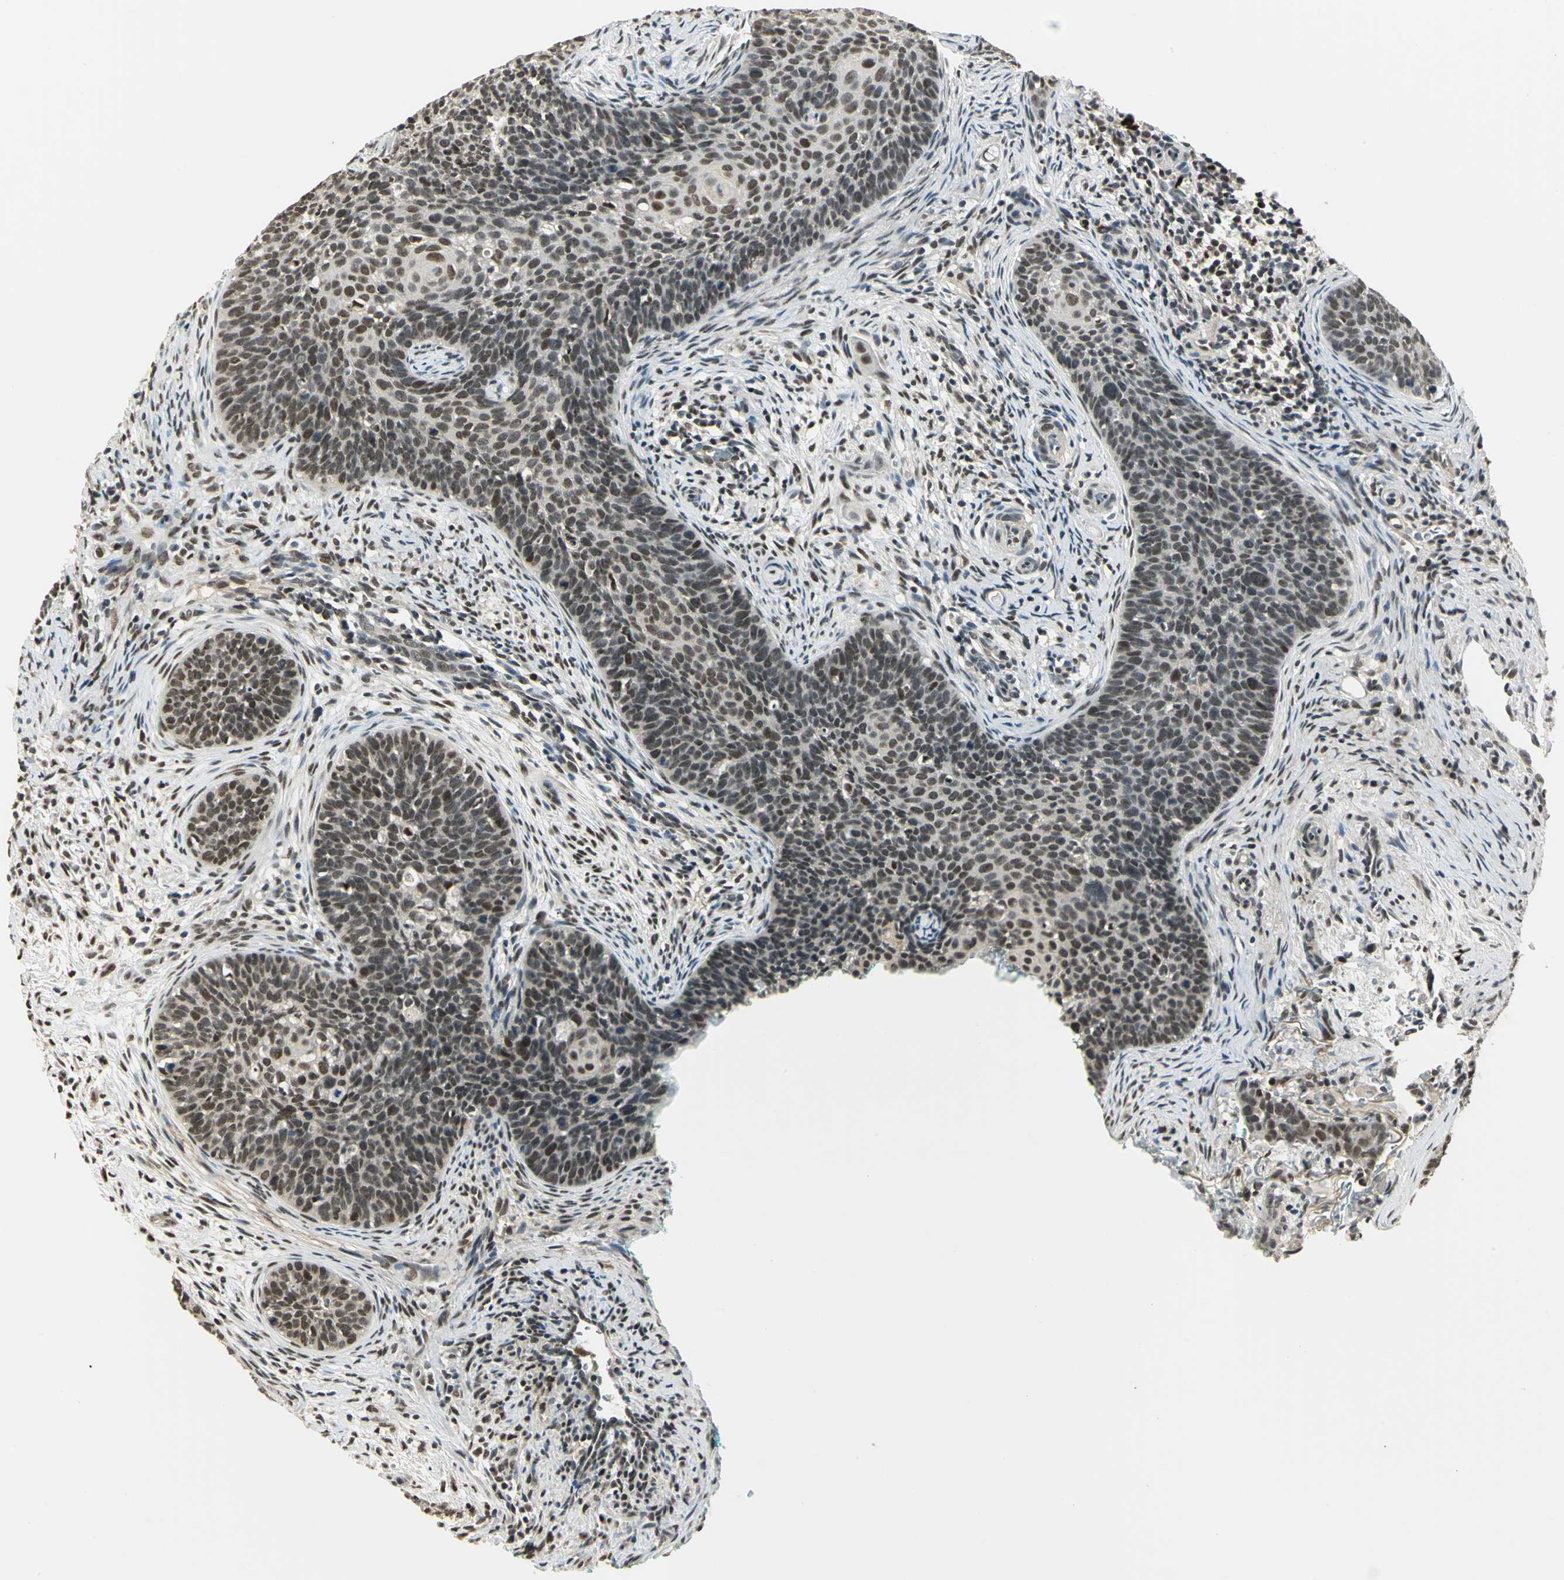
{"staining": {"intensity": "strong", "quantity": ">75%", "location": "nuclear"}, "tissue": "cervical cancer", "cell_type": "Tumor cells", "image_type": "cancer", "snomed": [{"axis": "morphology", "description": "Squamous cell carcinoma, NOS"}, {"axis": "topography", "description": "Cervix"}], "caption": "Tumor cells display high levels of strong nuclear positivity in about >75% of cells in cervical squamous cell carcinoma. (brown staining indicates protein expression, while blue staining denotes nuclei).", "gene": "RAD17", "patient": {"sex": "female", "age": 33}}